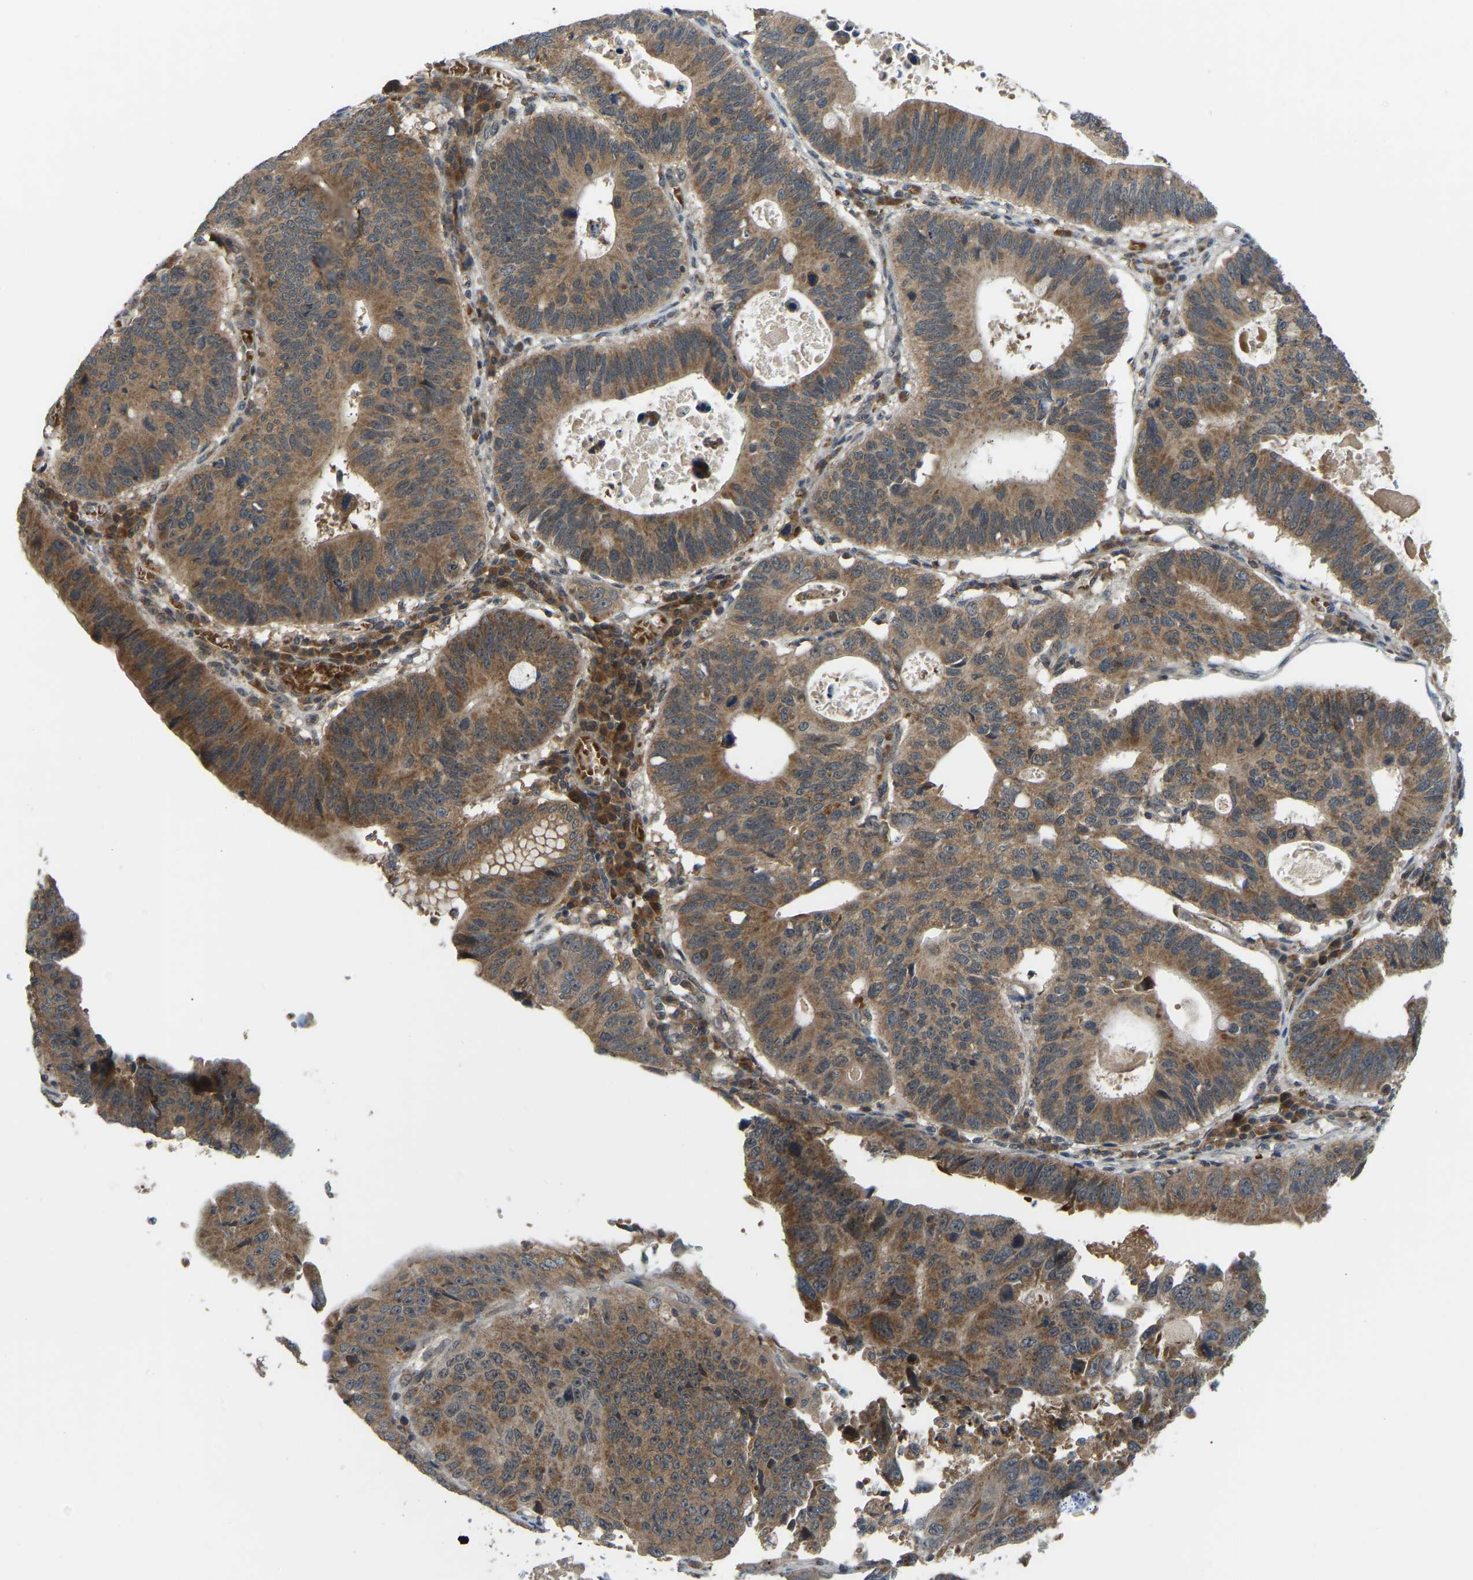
{"staining": {"intensity": "moderate", "quantity": ">75%", "location": "cytoplasmic/membranous"}, "tissue": "stomach cancer", "cell_type": "Tumor cells", "image_type": "cancer", "snomed": [{"axis": "morphology", "description": "Adenocarcinoma, NOS"}, {"axis": "topography", "description": "Stomach"}], "caption": "Moderate cytoplasmic/membranous expression is appreciated in about >75% of tumor cells in adenocarcinoma (stomach).", "gene": "ZNF71", "patient": {"sex": "male", "age": 59}}